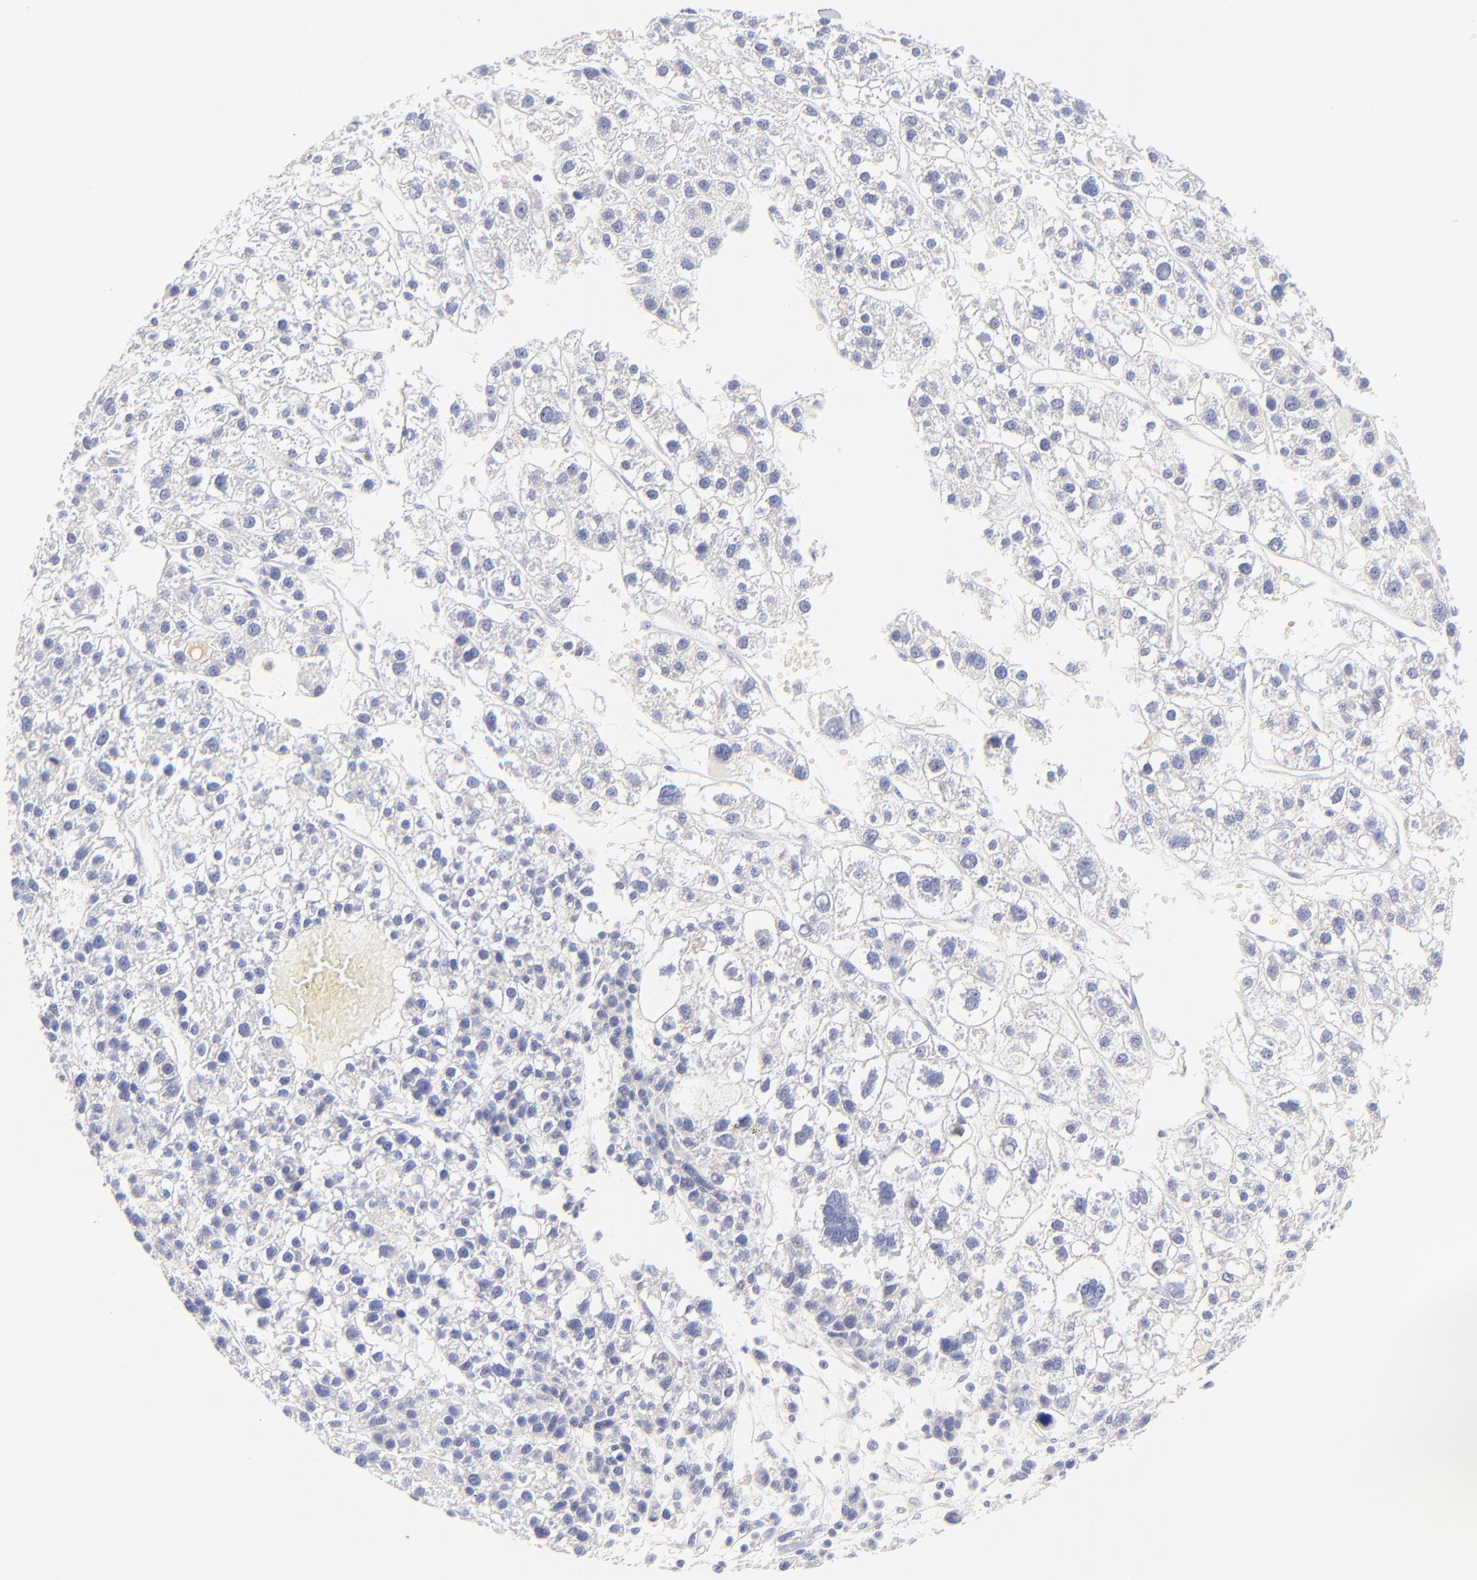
{"staining": {"intensity": "negative", "quantity": "none", "location": "none"}, "tissue": "liver cancer", "cell_type": "Tumor cells", "image_type": "cancer", "snomed": [{"axis": "morphology", "description": "Carcinoma, Hepatocellular, NOS"}, {"axis": "topography", "description": "Liver"}], "caption": "Tumor cells are negative for protein expression in human liver cancer. Brightfield microscopy of IHC stained with DAB (3,3'-diaminobenzidine) (brown) and hematoxylin (blue), captured at high magnification.", "gene": "ASB9", "patient": {"sex": "female", "age": 85}}